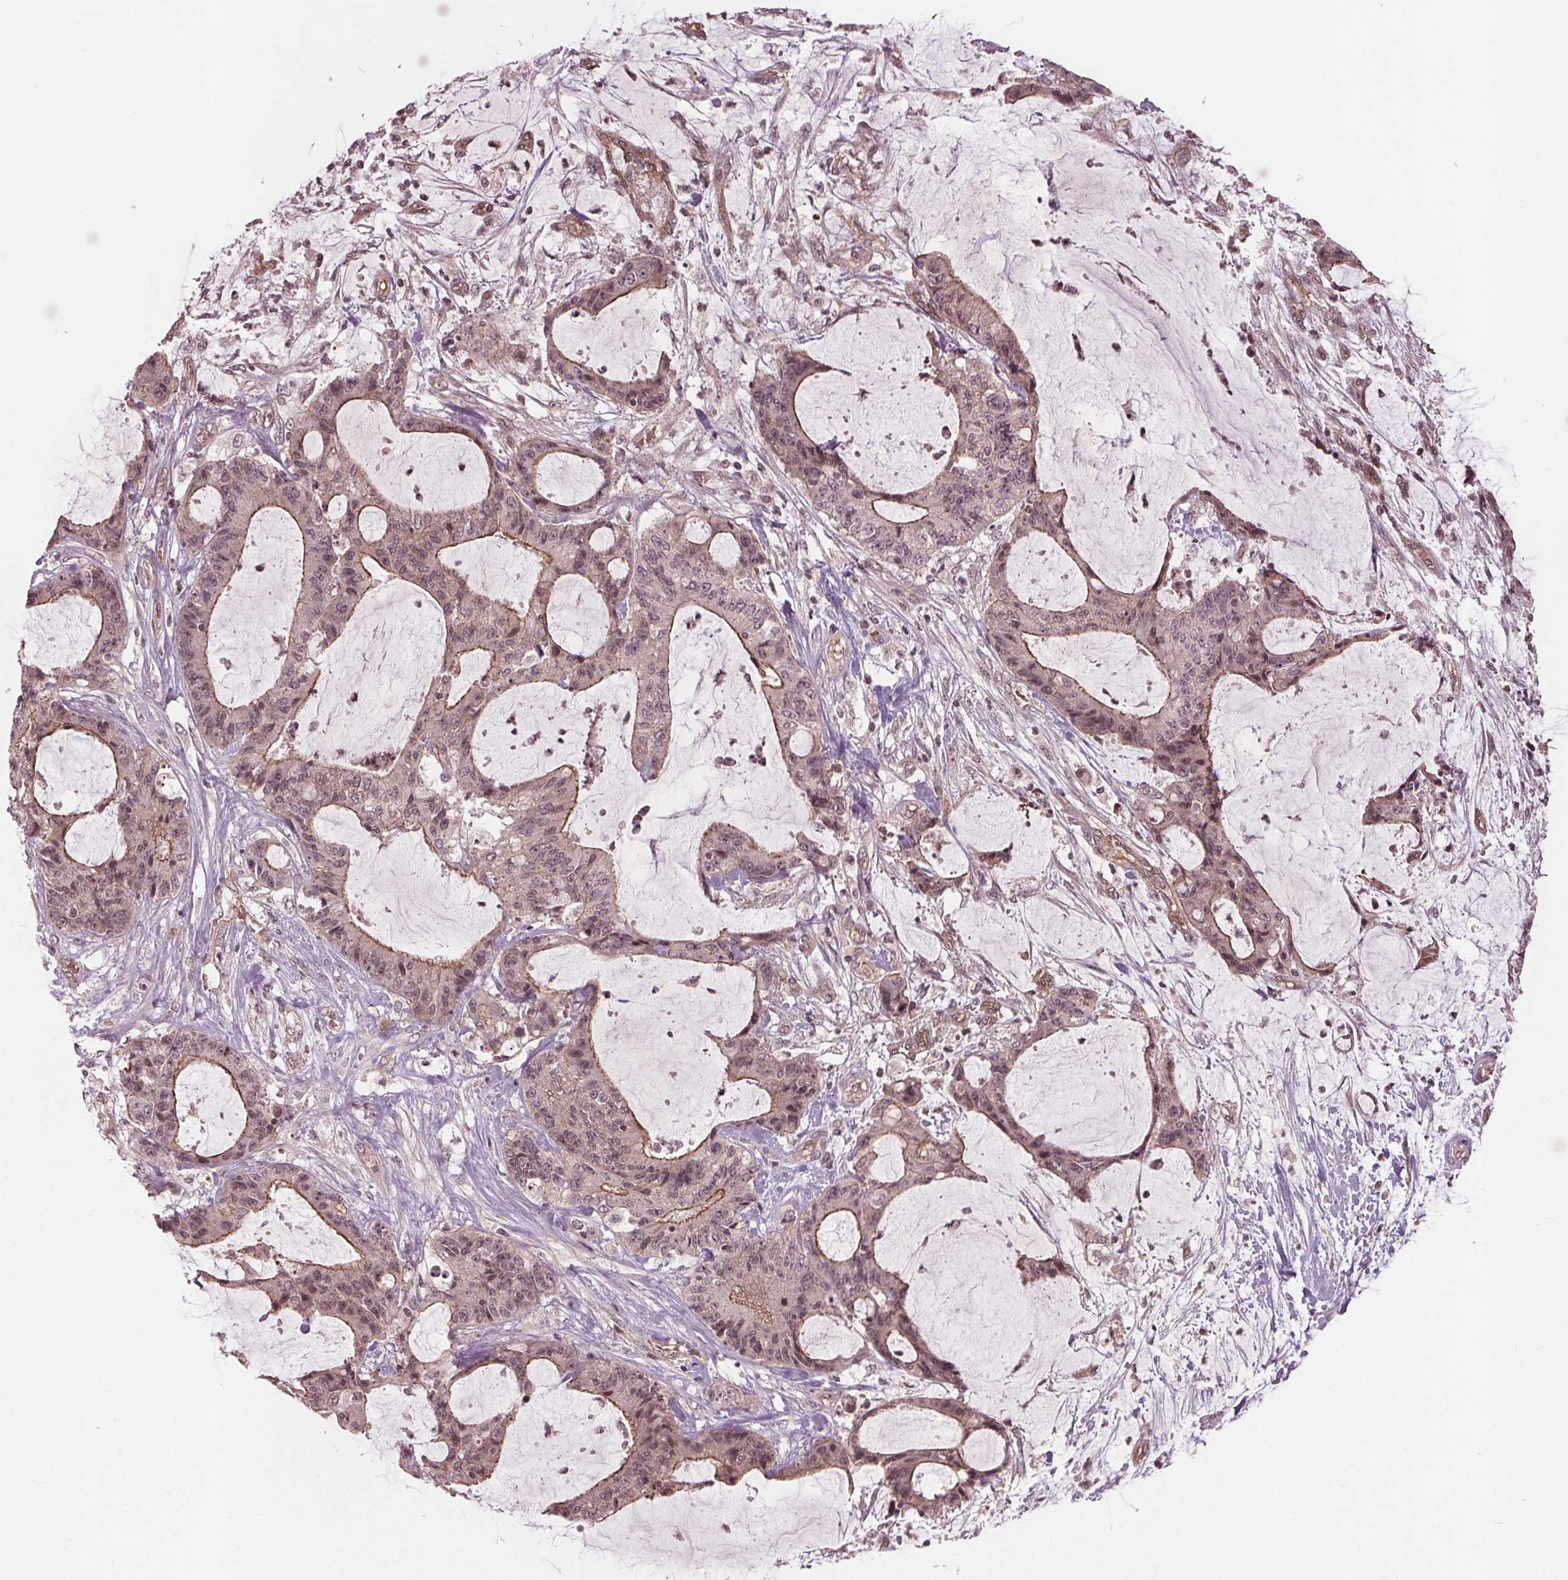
{"staining": {"intensity": "moderate", "quantity": "<25%", "location": "cytoplasmic/membranous"}, "tissue": "liver cancer", "cell_type": "Tumor cells", "image_type": "cancer", "snomed": [{"axis": "morphology", "description": "Cholangiocarcinoma"}, {"axis": "topography", "description": "Liver"}], "caption": "Tumor cells show moderate cytoplasmic/membranous positivity in approximately <25% of cells in liver cancer.", "gene": "BTBD1", "patient": {"sex": "female", "age": 73}}